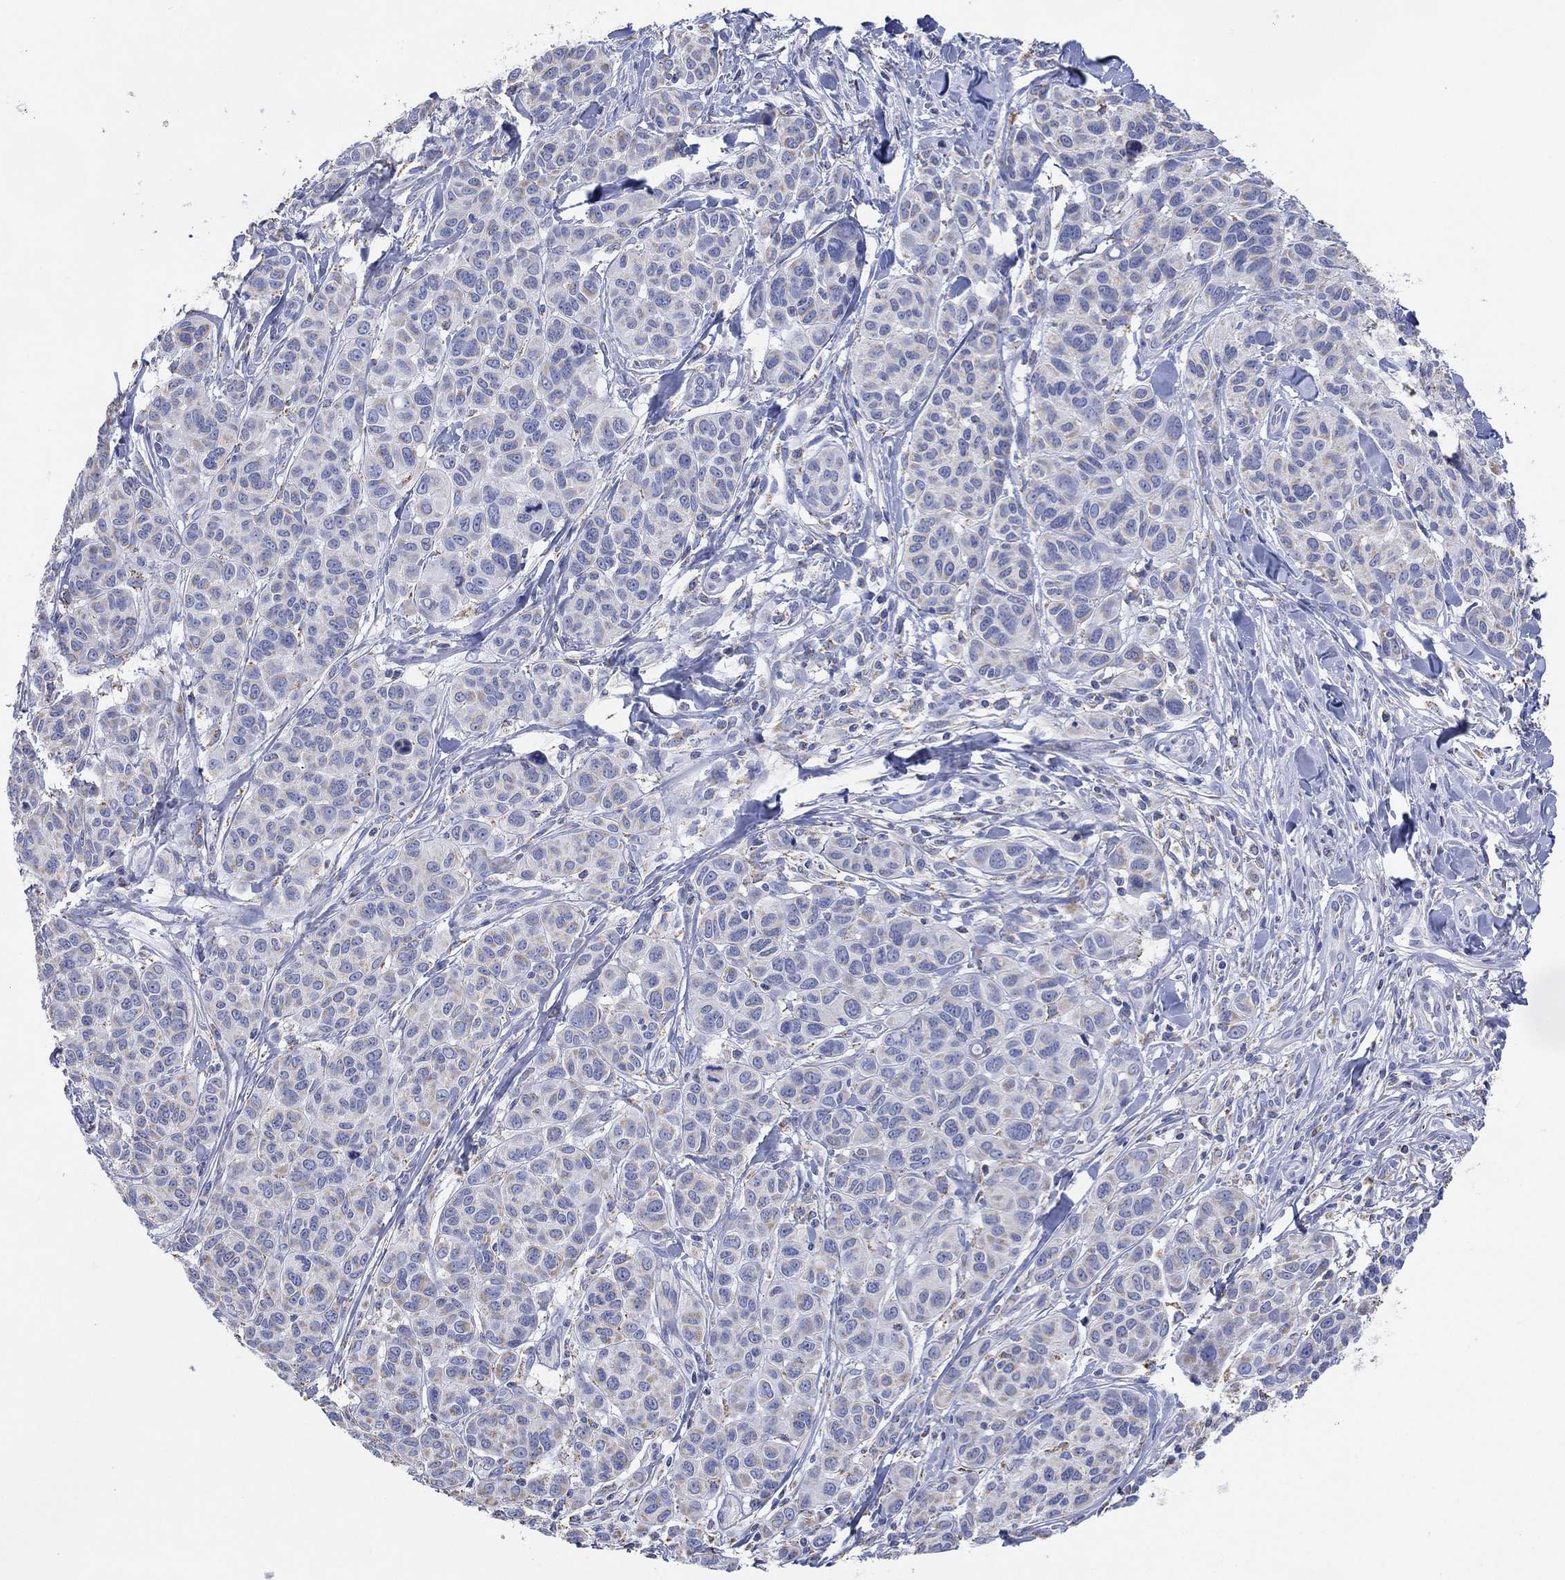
{"staining": {"intensity": "negative", "quantity": "none", "location": "none"}, "tissue": "melanoma", "cell_type": "Tumor cells", "image_type": "cancer", "snomed": [{"axis": "morphology", "description": "Malignant melanoma, NOS"}, {"axis": "topography", "description": "Skin"}], "caption": "High magnification brightfield microscopy of malignant melanoma stained with DAB (brown) and counterstained with hematoxylin (blue): tumor cells show no significant expression.", "gene": "CFTR", "patient": {"sex": "male", "age": 79}}